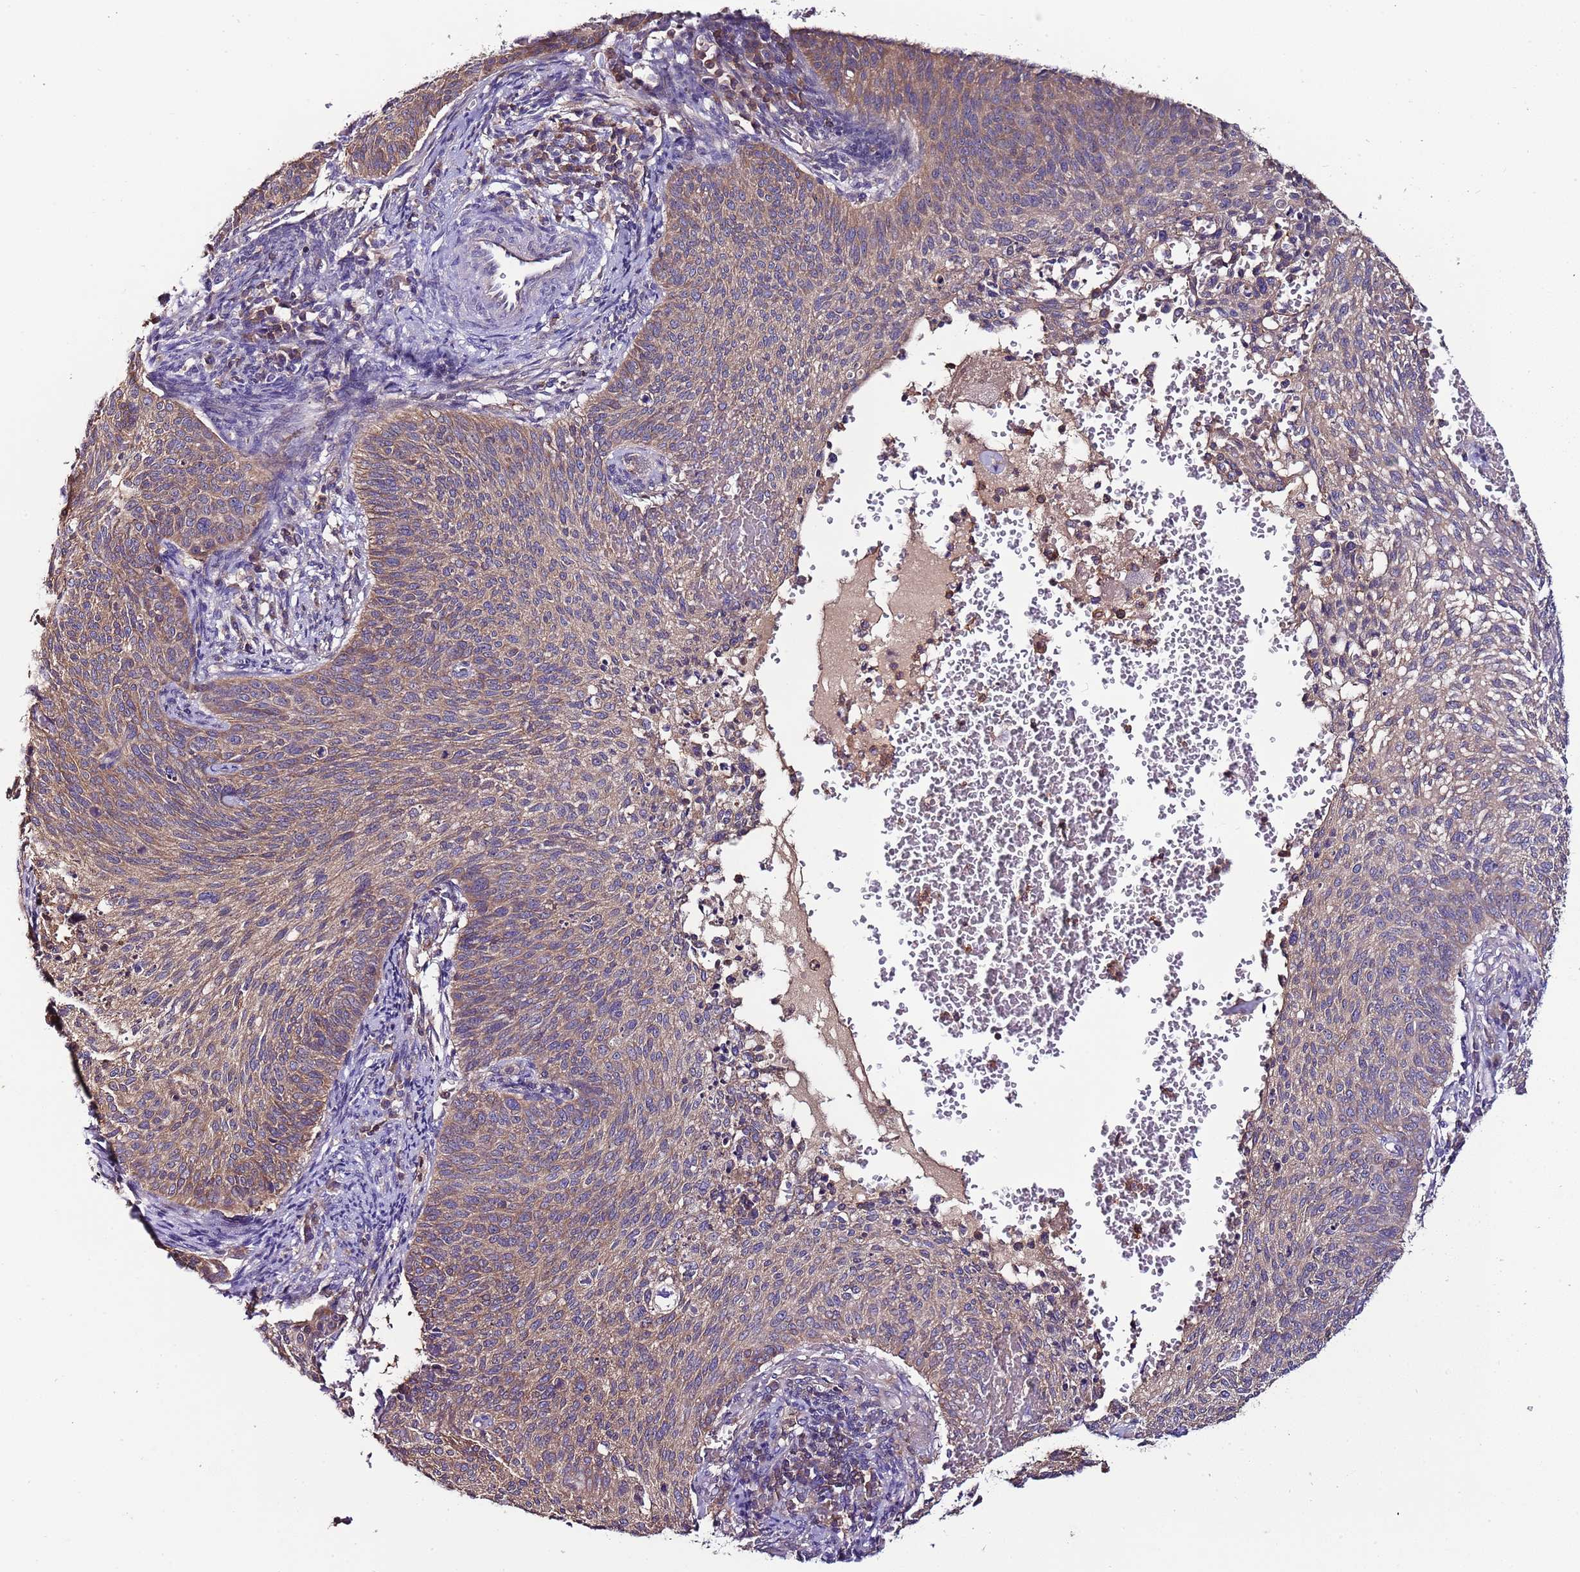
{"staining": {"intensity": "moderate", "quantity": ">75%", "location": "cytoplasmic/membranous"}, "tissue": "cervical cancer", "cell_type": "Tumor cells", "image_type": "cancer", "snomed": [{"axis": "morphology", "description": "Squamous cell carcinoma, NOS"}, {"axis": "topography", "description": "Cervix"}], "caption": "Moderate cytoplasmic/membranous protein expression is identified in approximately >75% of tumor cells in cervical squamous cell carcinoma. The staining is performed using DAB (3,3'-diaminobenzidine) brown chromogen to label protein expression. The nuclei are counter-stained blue using hematoxylin.", "gene": "IGIP", "patient": {"sex": "female", "age": 70}}